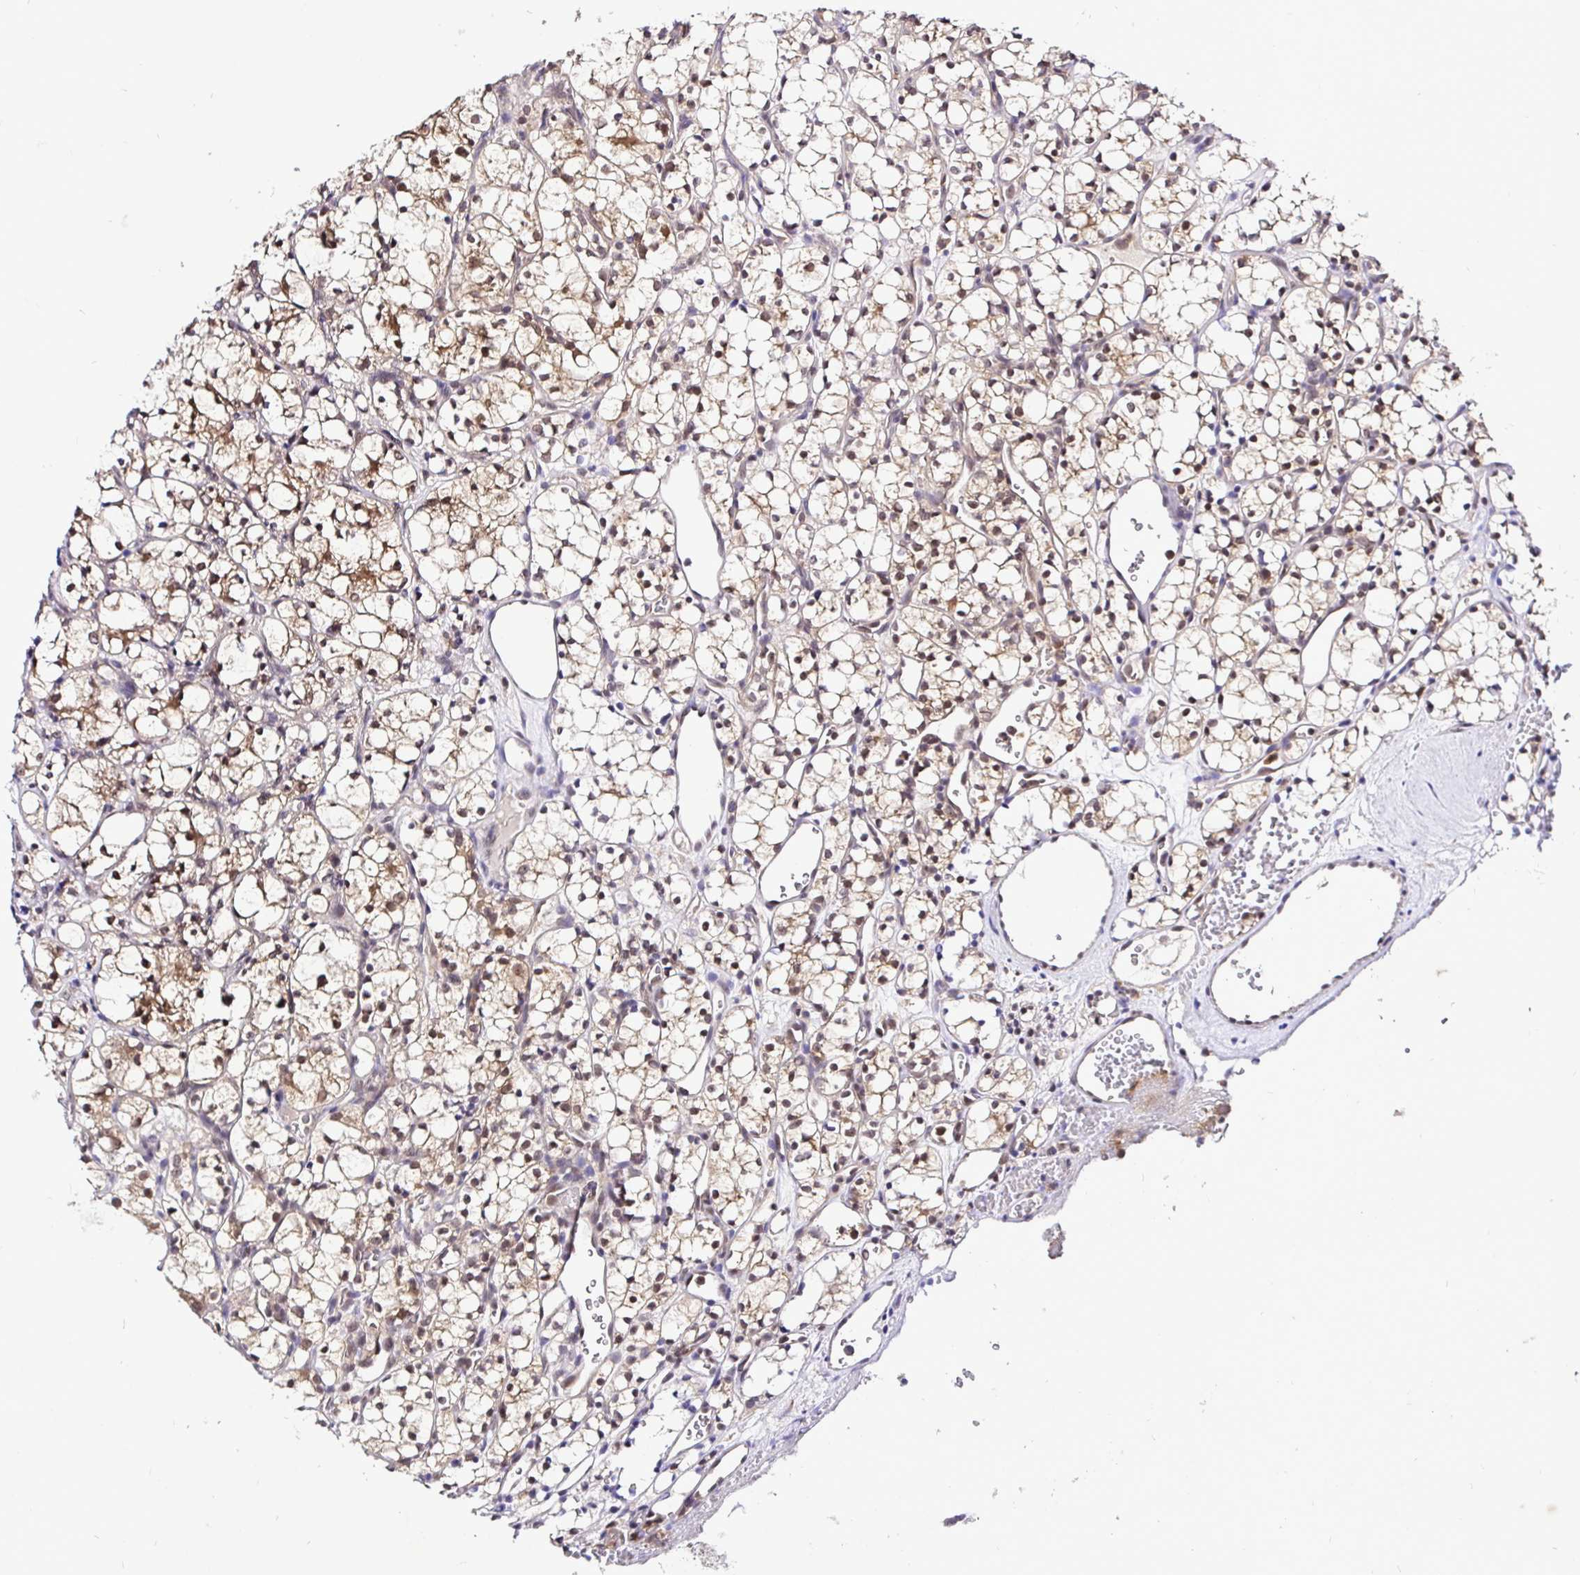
{"staining": {"intensity": "weak", "quantity": ">75%", "location": "cytoplasmic/membranous"}, "tissue": "renal cancer", "cell_type": "Tumor cells", "image_type": "cancer", "snomed": [{"axis": "morphology", "description": "Adenocarcinoma, NOS"}, {"axis": "topography", "description": "Kidney"}], "caption": "This is a histology image of IHC staining of renal cancer, which shows weak expression in the cytoplasmic/membranous of tumor cells.", "gene": "UBE2M", "patient": {"sex": "female", "age": 69}}